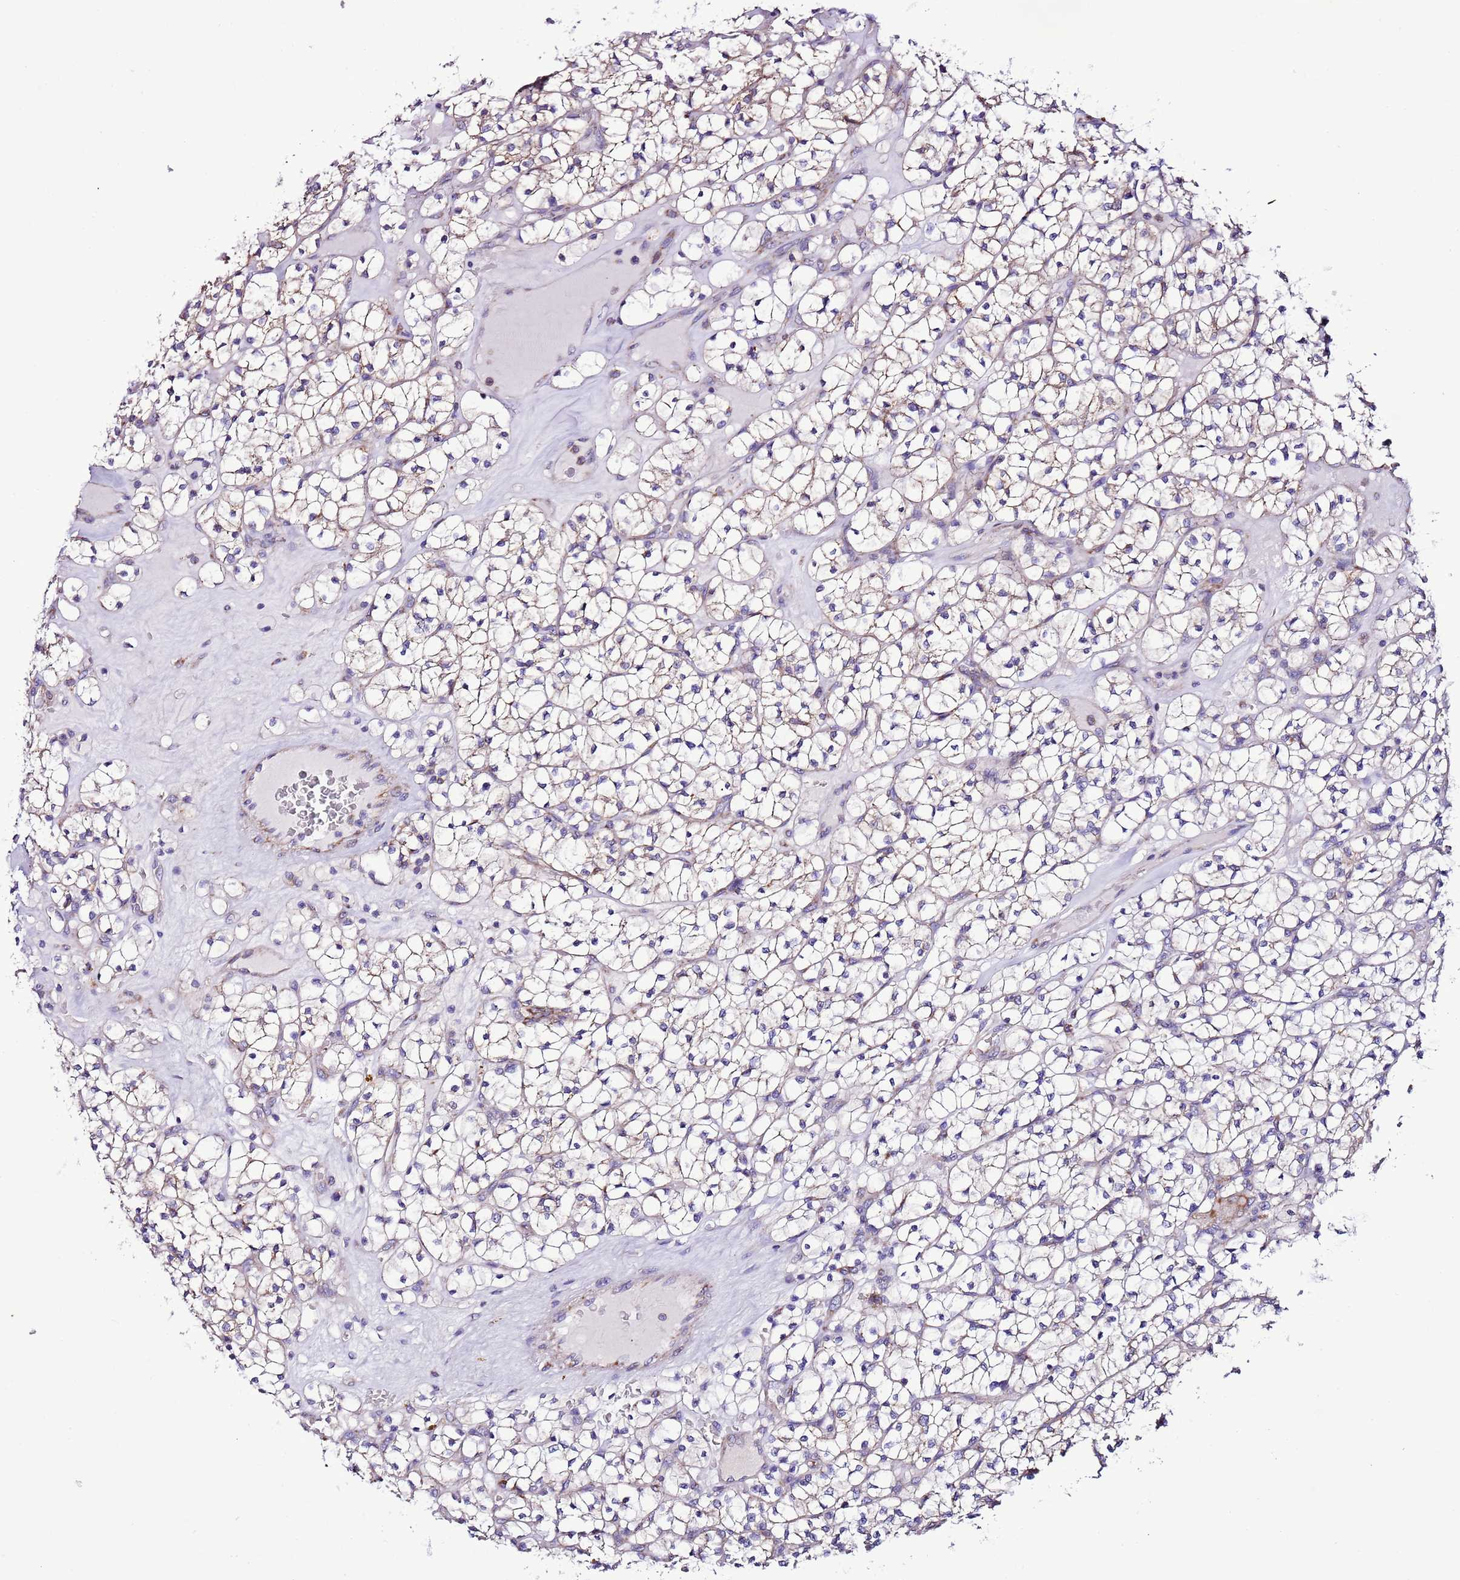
{"staining": {"intensity": "negative", "quantity": "none", "location": "none"}, "tissue": "renal cancer", "cell_type": "Tumor cells", "image_type": "cancer", "snomed": [{"axis": "morphology", "description": "Adenocarcinoma, NOS"}, {"axis": "topography", "description": "Kidney"}], "caption": "Immunohistochemistry (IHC) photomicrograph of renal cancer stained for a protein (brown), which displays no expression in tumor cells.", "gene": "UEVLD", "patient": {"sex": "female", "age": 64}}